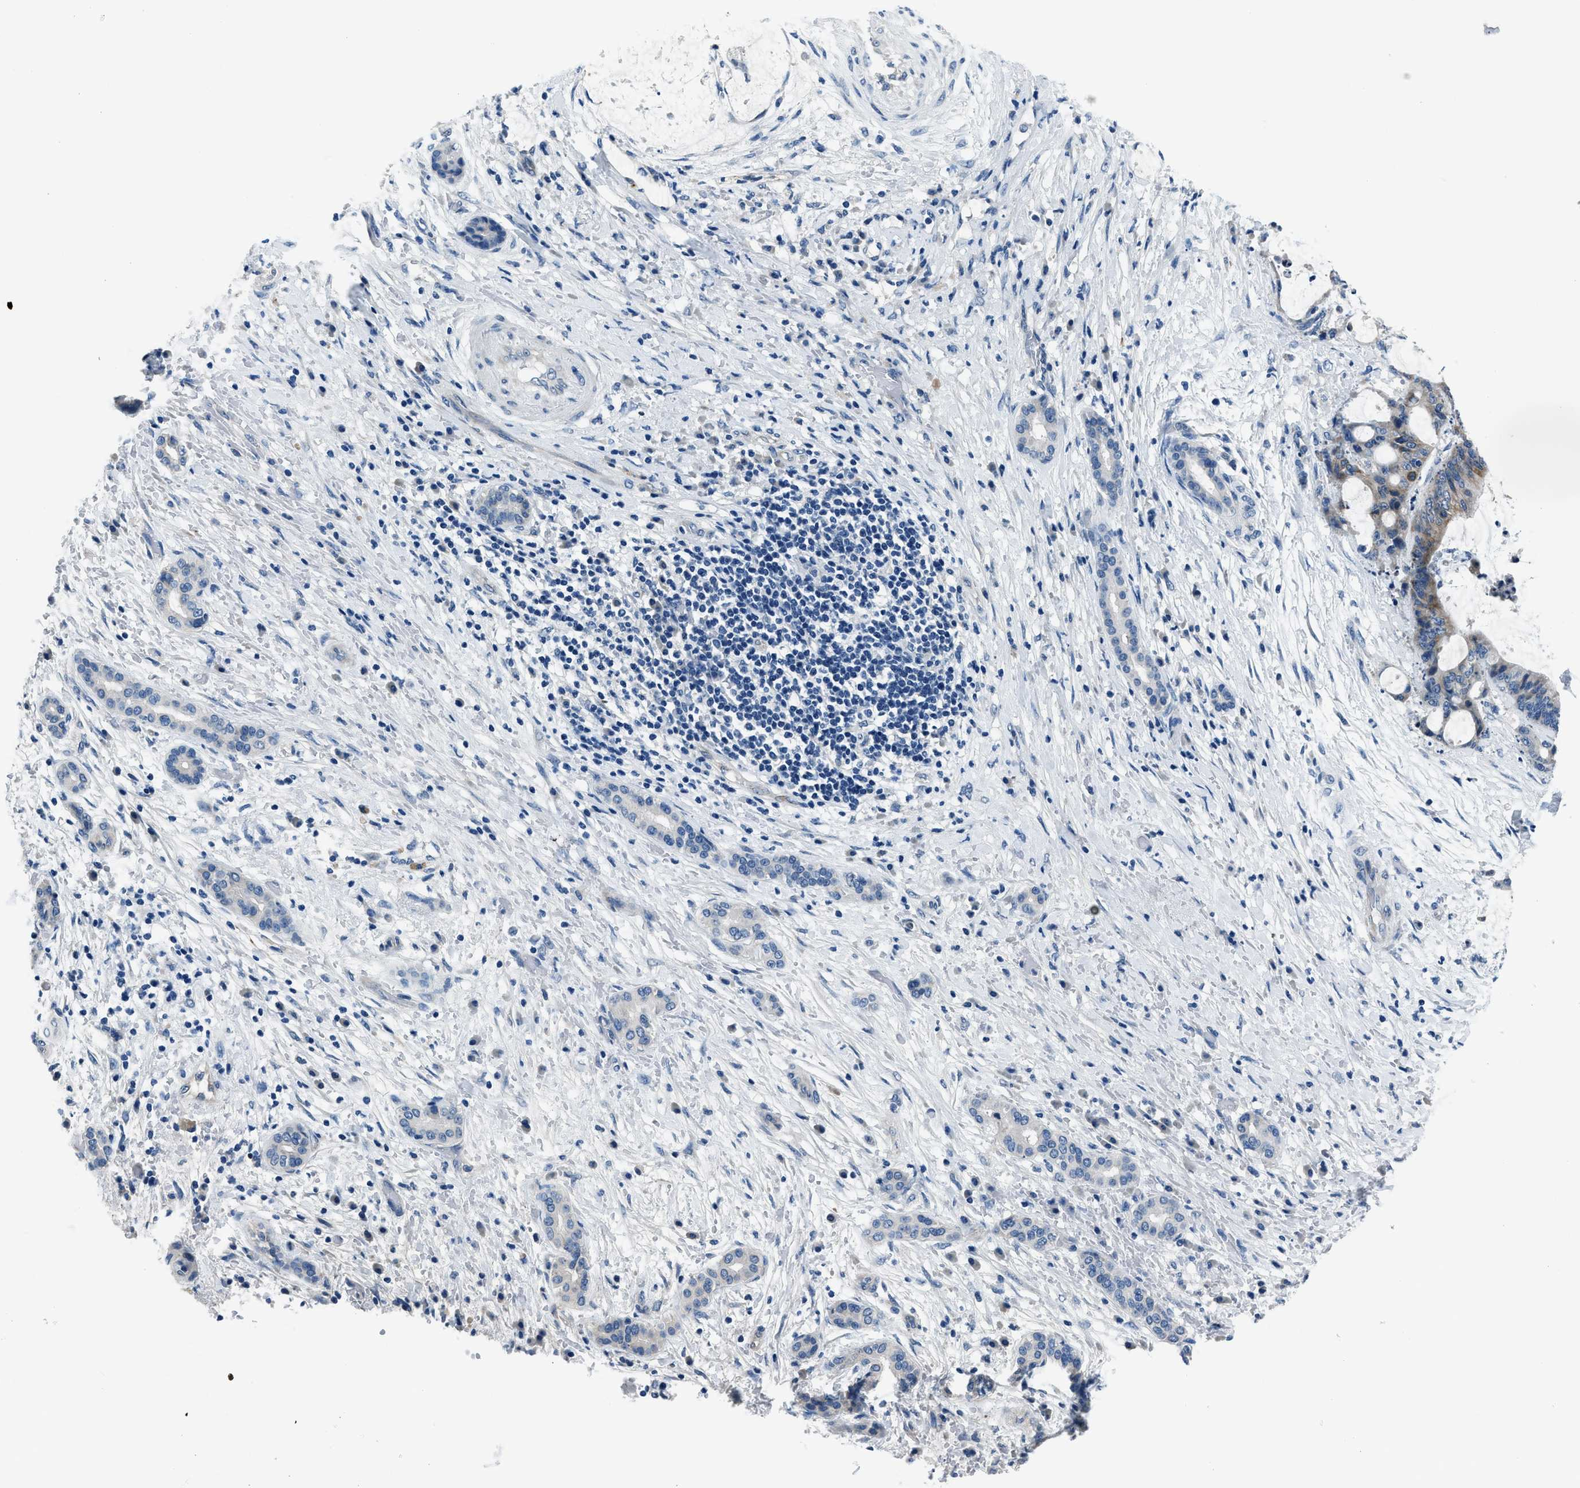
{"staining": {"intensity": "weak", "quantity": "<25%", "location": "cytoplasmic/membranous"}, "tissue": "liver cancer", "cell_type": "Tumor cells", "image_type": "cancer", "snomed": [{"axis": "morphology", "description": "Cholangiocarcinoma"}, {"axis": "topography", "description": "Liver"}], "caption": "DAB (3,3'-diaminobenzidine) immunohistochemical staining of cholangiocarcinoma (liver) shows no significant positivity in tumor cells. (DAB immunohistochemistry (IHC) with hematoxylin counter stain).", "gene": "GJA3", "patient": {"sex": "female", "age": 73}}